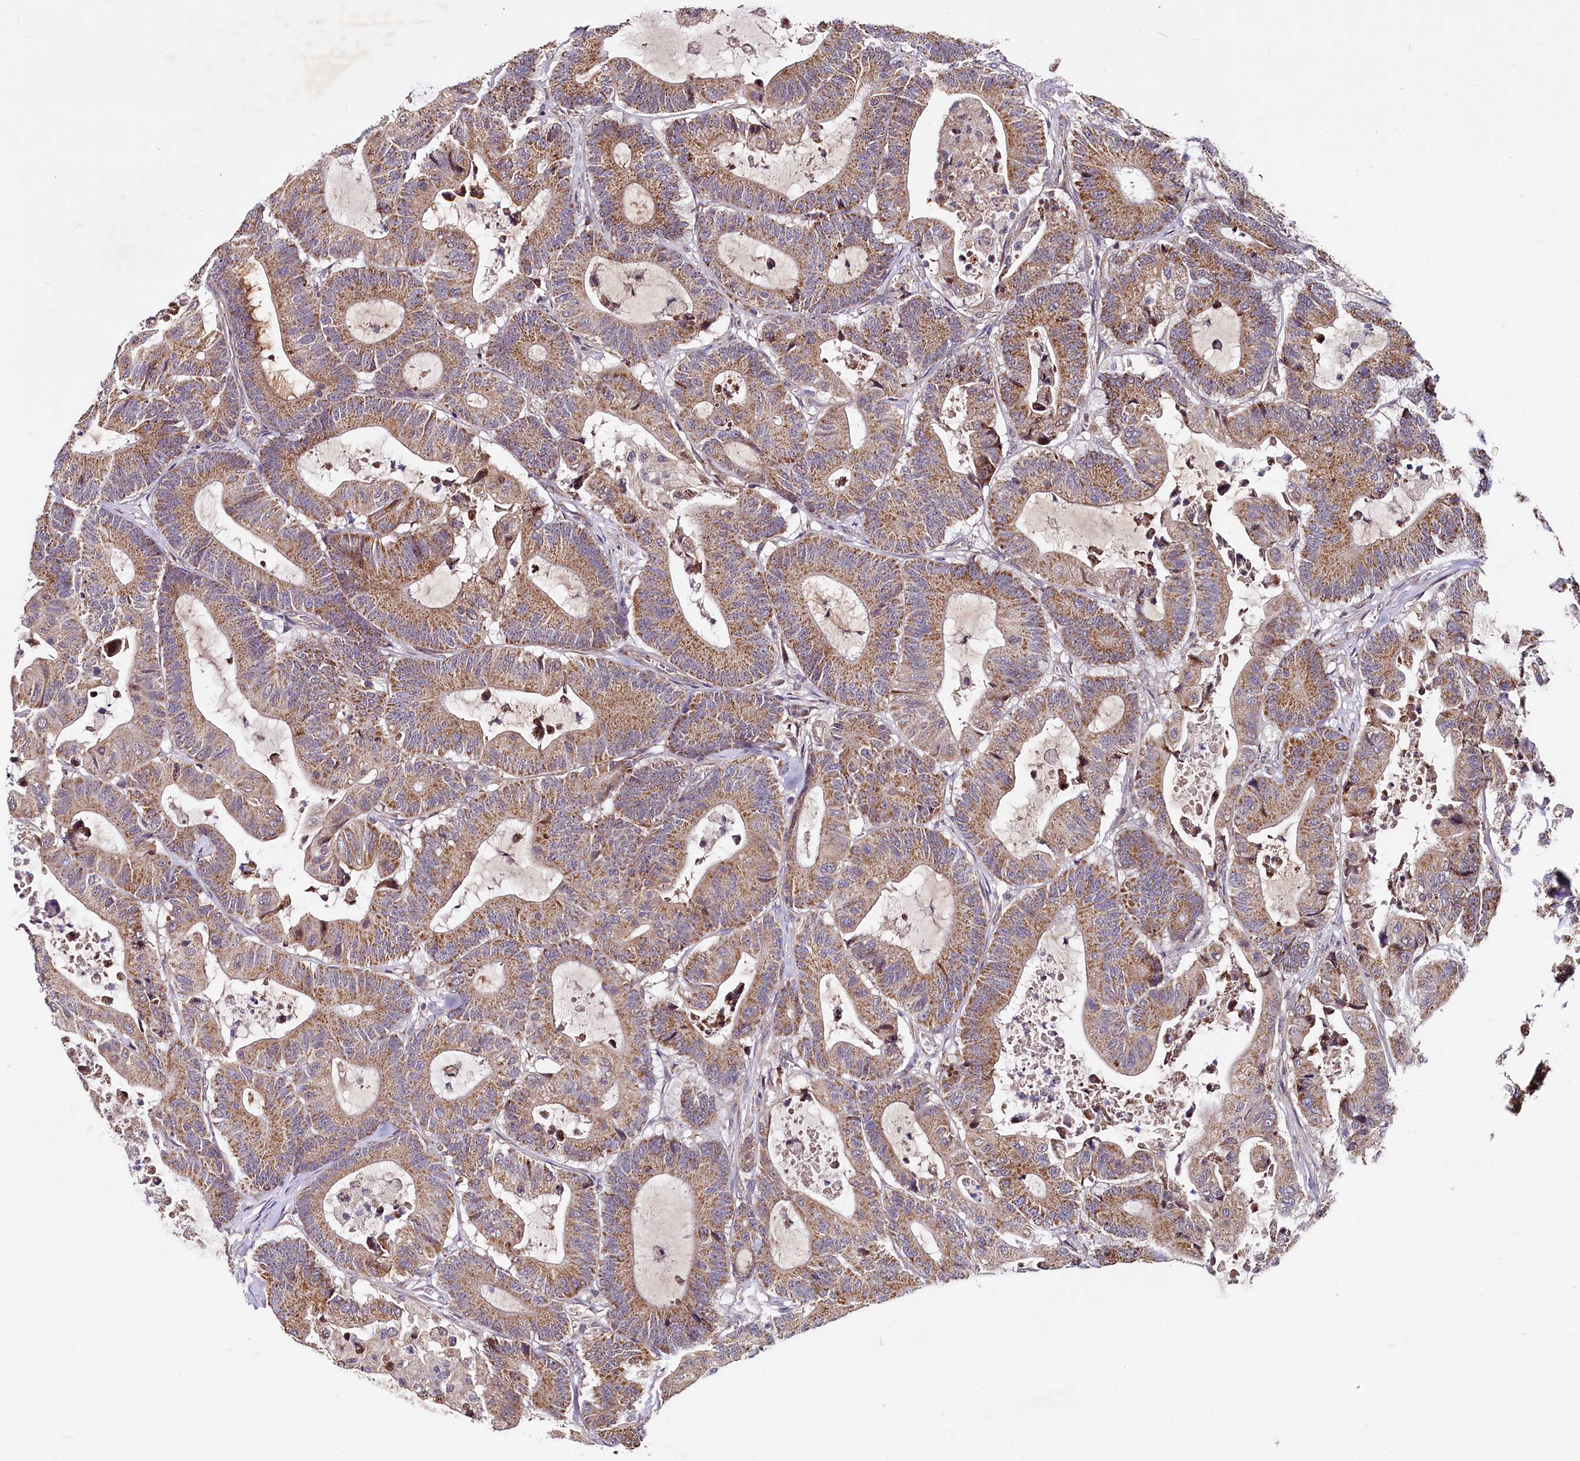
{"staining": {"intensity": "moderate", "quantity": ">75%", "location": "cytoplasmic/membranous"}, "tissue": "colorectal cancer", "cell_type": "Tumor cells", "image_type": "cancer", "snomed": [{"axis": "morphology", "description": "Adenocarcinoma, NOS"}, {"axis": "topography", "description": "Colon"}], "caption": "Human colorectal cancer stained with a protein marker reveals moderate staining in tumor cells.", "gene": "SPRYD3", "patient": {"sex": "female", "age": 84}}